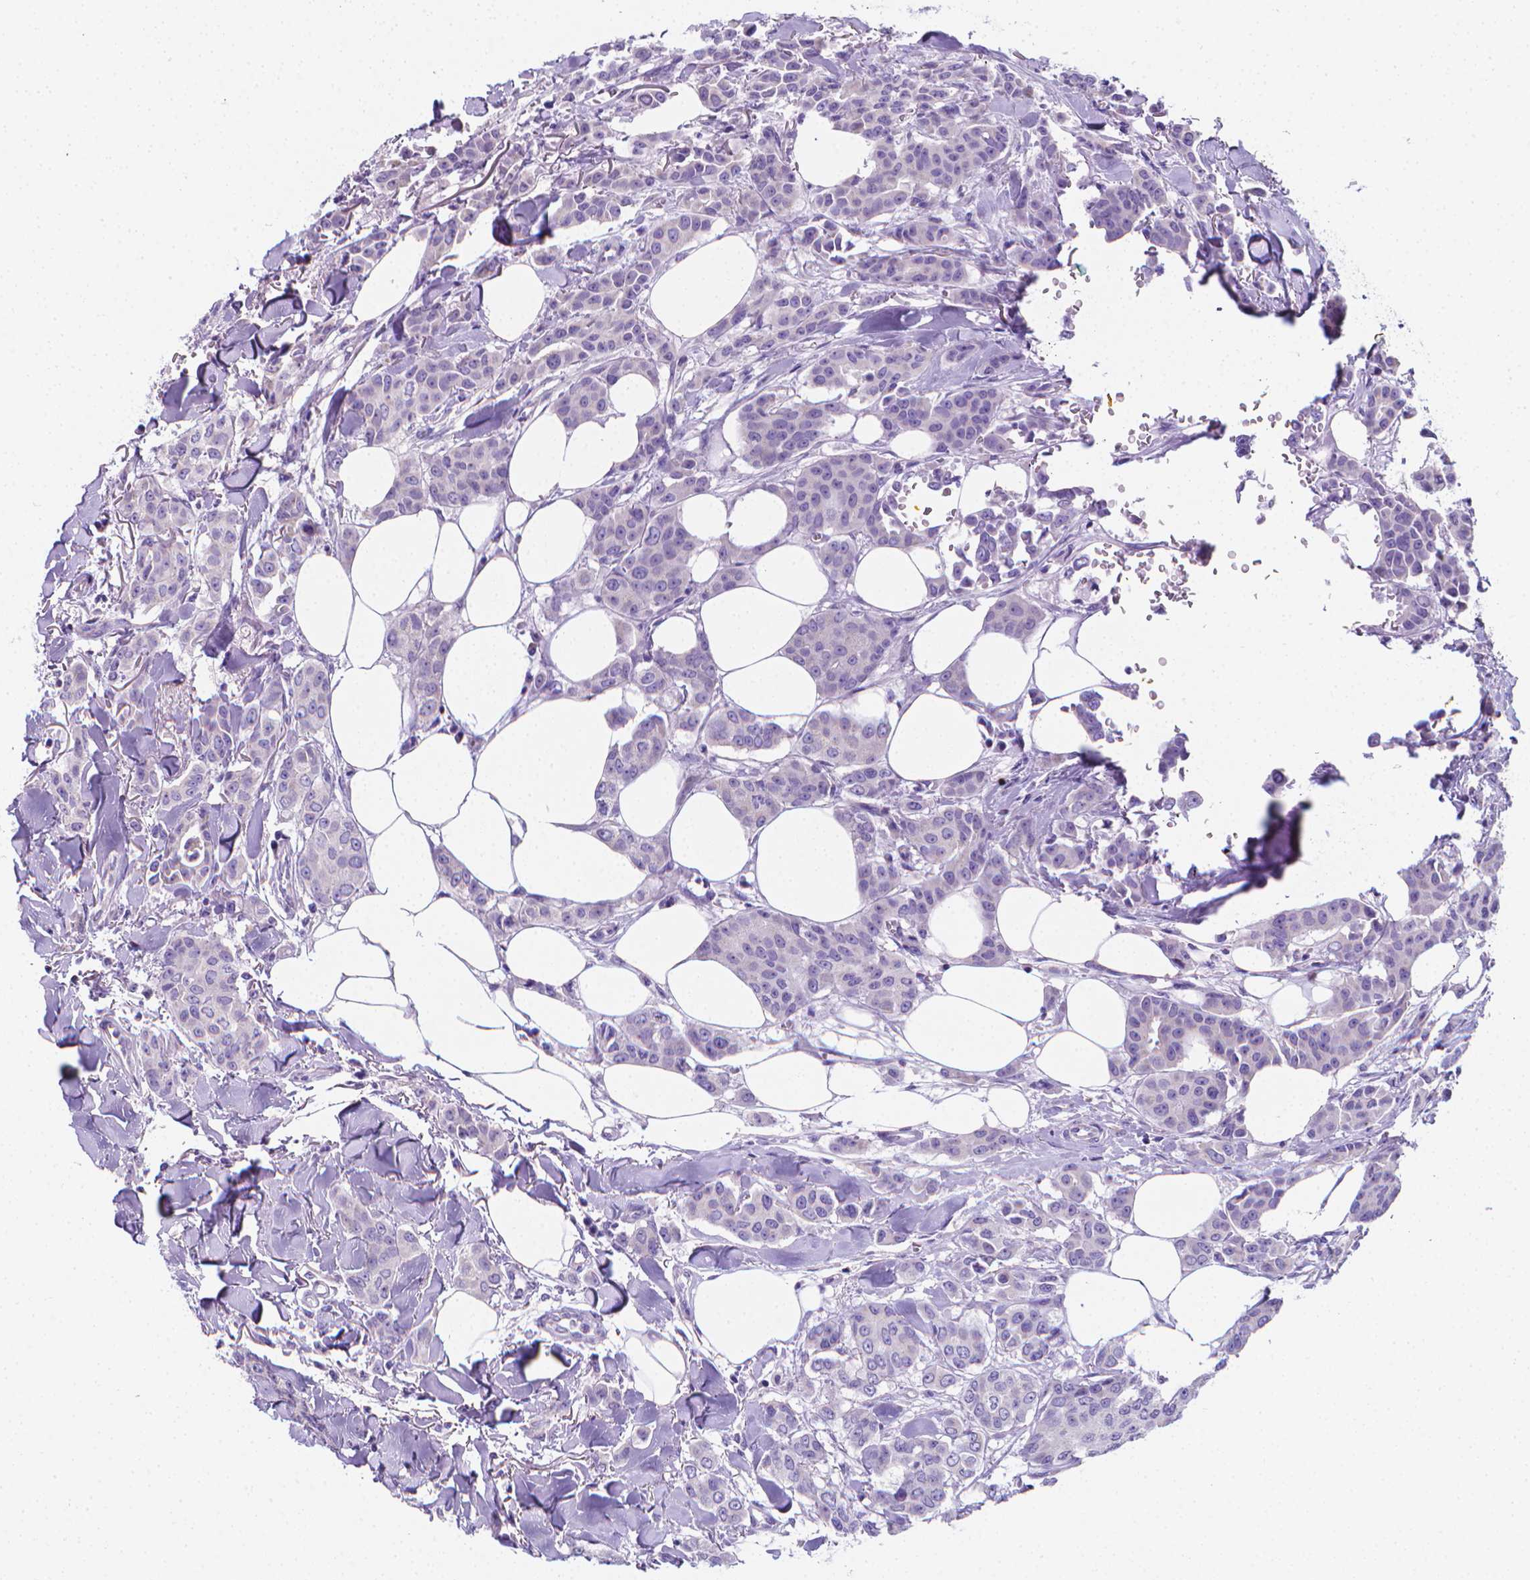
{"staining": {"intensity": "negative", "quantity": "none", "location": "none"}, "tissue": "breast cancer", "cell_type": "Tumor cells", "image_type": "cancer", "snomed": [{"axis": "morphology", "description": "Duct carcinoma"}, {"axis": "topography", "description": "Breast"}], "caption": "IHC histopathology image of human infiltrating ductal carcinoma (breast) stained for a protein (brown), which displays no expression in tumor cells.", "gene": "LRRC73", "patient": {"sex": "female", "age": 94}}